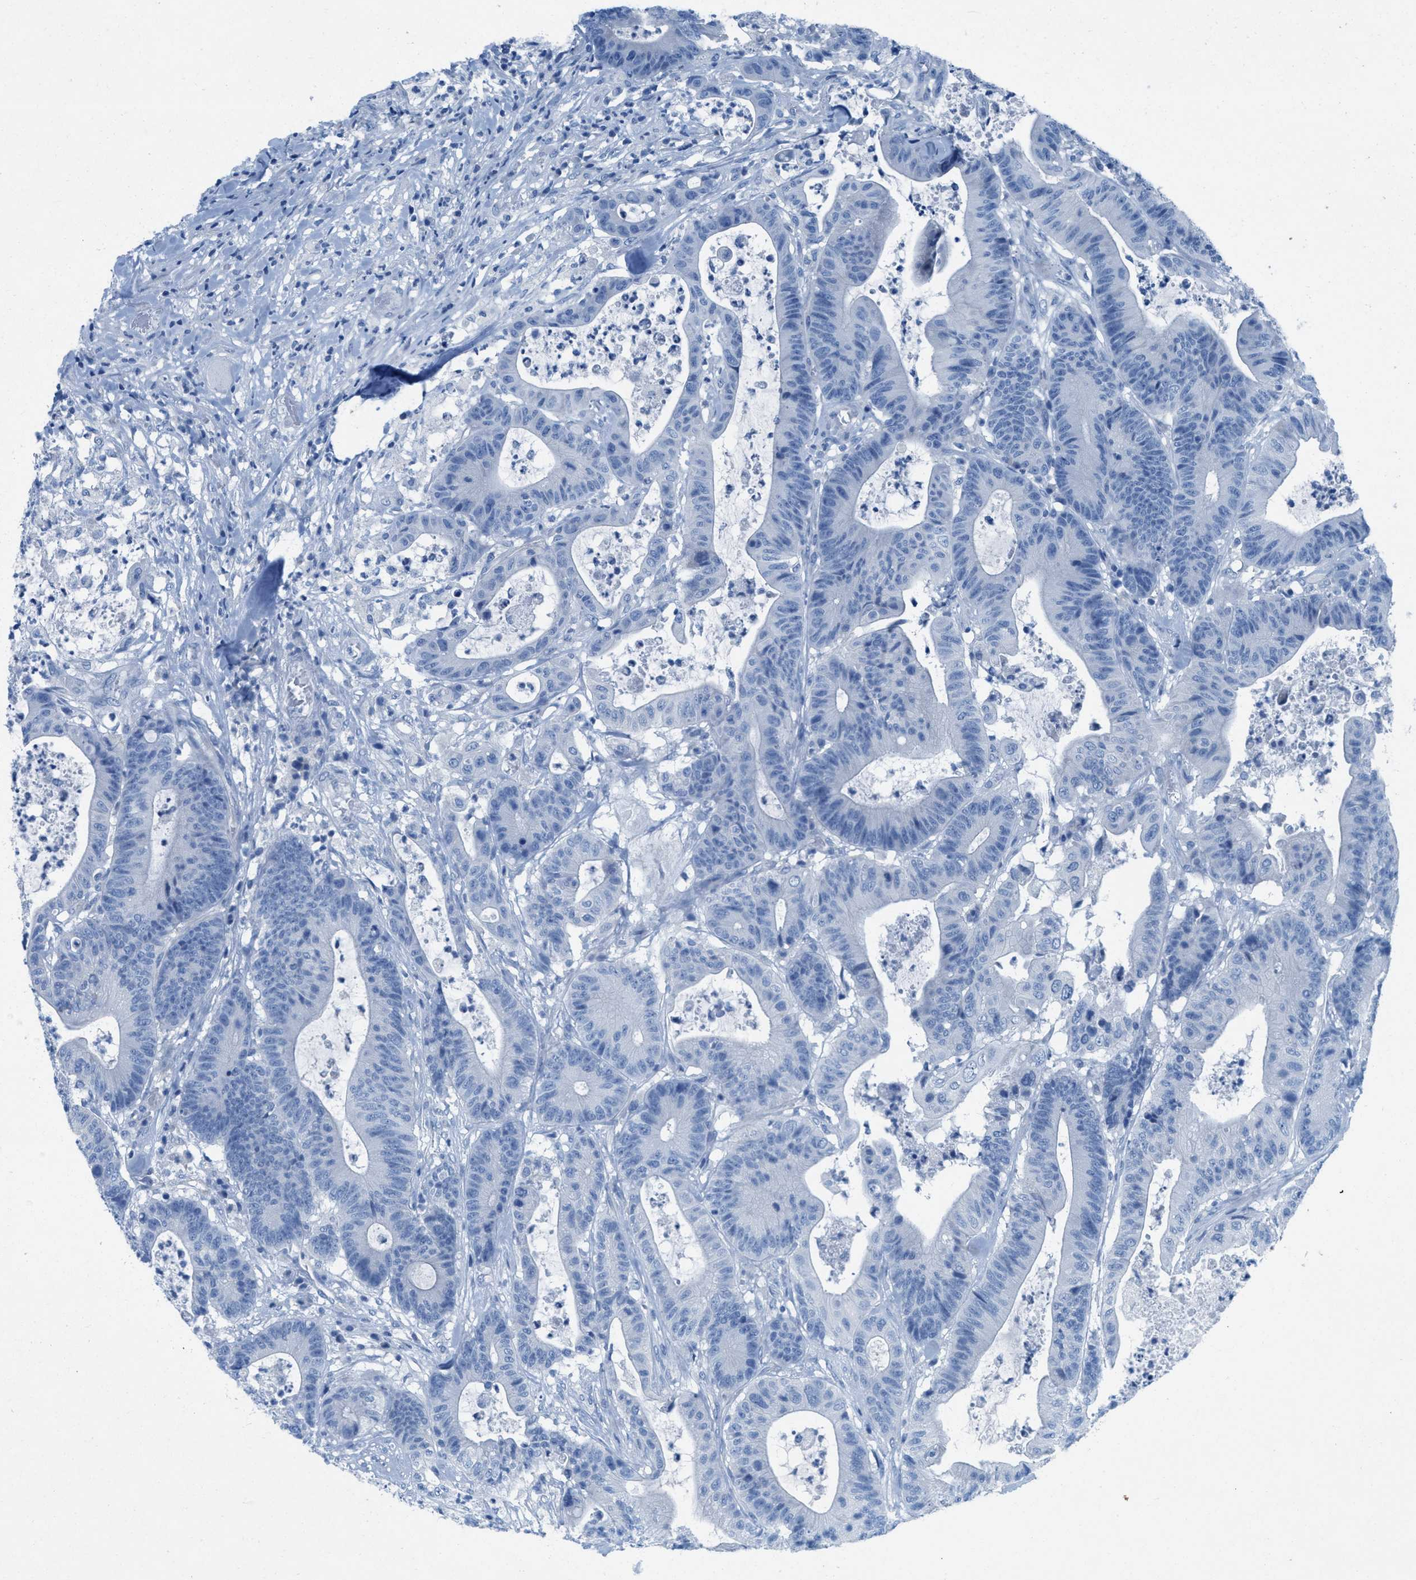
{"staining": {"intensity": "negative", "quantity": "none", "location": "none"}, "tissue": "colorectal cancer", "cell_type": "Tumor cells", "image_type": "cancer", "snomed": [{"axis": "morphology", "description": "Adenocarcinoma, NOS"}, {"axis": "topography", "description": "Colon"}], "caption": "Tumor cells show no significant protein expression in colorectal cancer (adenocarcinoma). Brightfield microscopy of IHC stained with DAB (3,3'-diaminobenzidine) (brown) and hematoxylin (blue), captured at high magnification.", "gene": "GALNT17", "patient": {"sex": "female", "age": 84}}